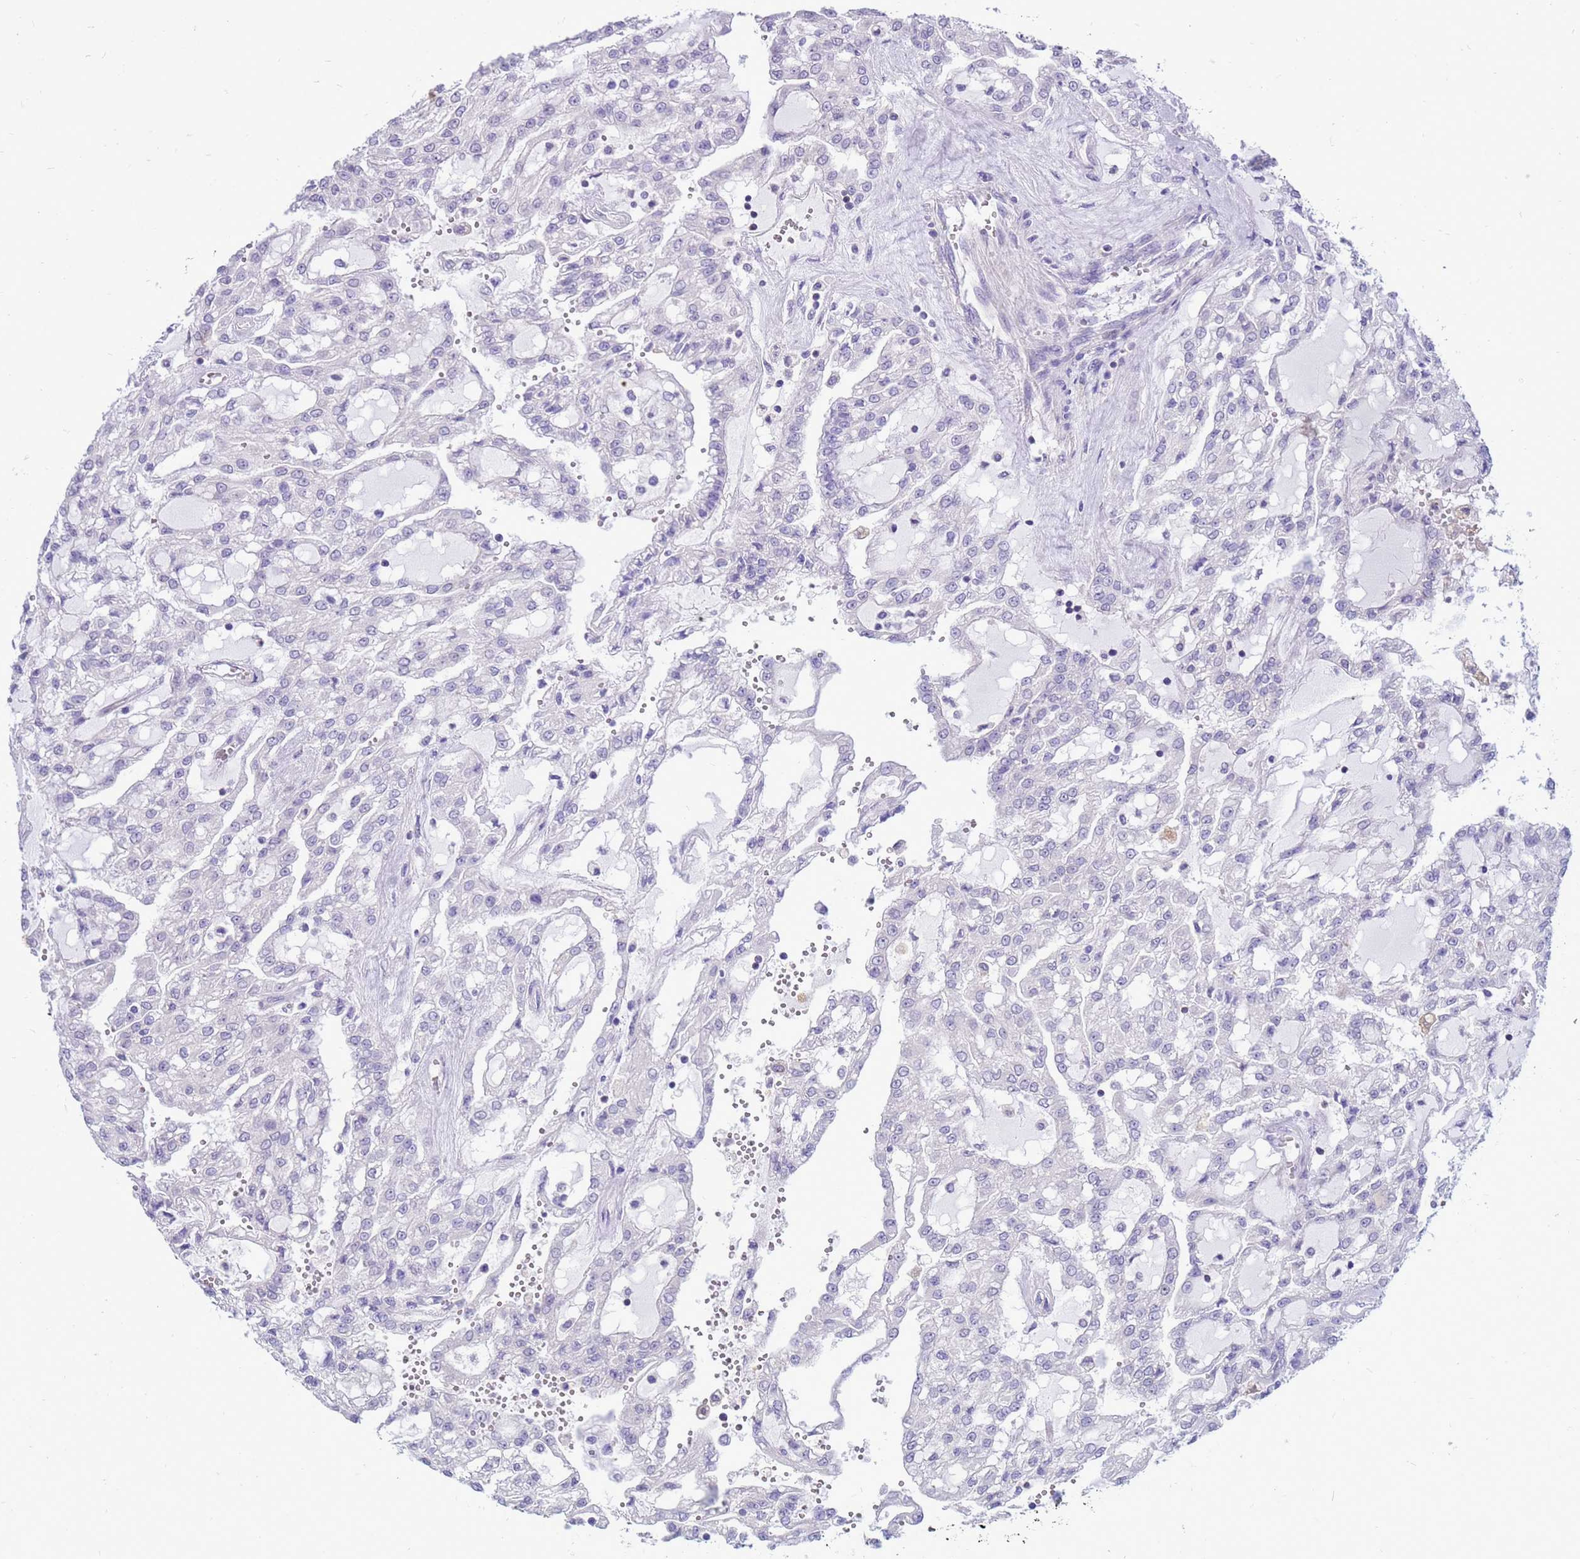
{"staining": {"intensity": "negative", "quantity": "none", "location": "none"}, "tissue": "renal cancer", "cell_type": "Tumor cells", "image_type": "cancer", "snomed": [{"axis": "morphology", "description": "Adenocarcinoma, NOS"}, {"axis": "topography", "description": "Kidney"}], "caption": "IHC micrograph of neoplastic tissue: adenocarcinoma (renal) stained with DAB (3,3'-diaminobenzidine) reveals no significant protein positivity in tumor cells. (Brightfield microscopy of DAB (3,3'-diaminobenzidine) IHC at high magnification).", "gene": "PDE10A", "patient": {"sex": "male", "age": 63}}